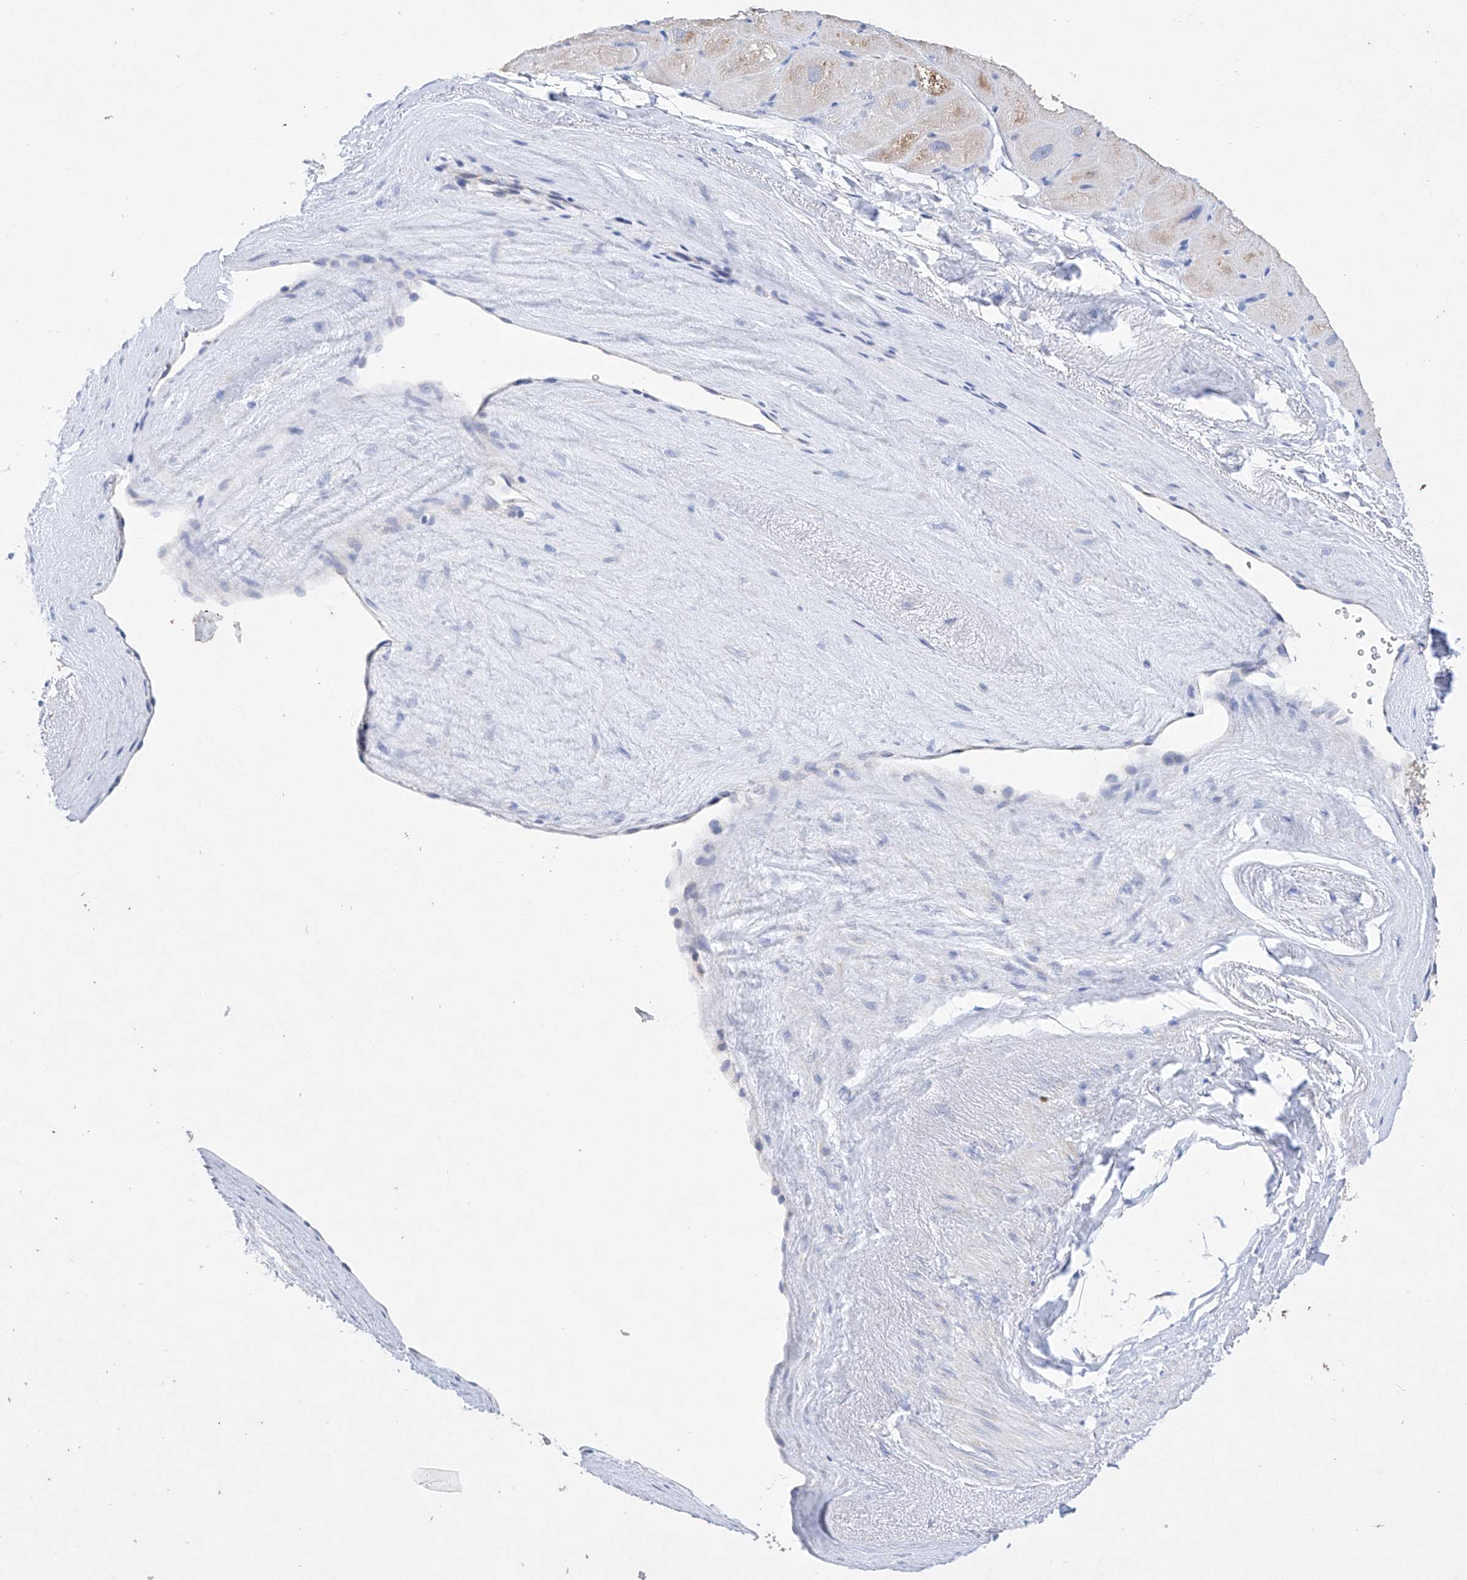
{"staining": {"intensity": "moderate", "quantity": "25%-75%", "location": "cytoplasmic/membranous"}, "tissue": "heart muscle", "cell_type": "Cardiomyocytes", "image_type": "normal", "snomed": [{"axis": "morphology", "description": "Normal tissue, NOS"}, {"axis": "topography", "description": "Heart"}], "caption": "Brown immunohistochemical staining in unremarkable heart muscle shows moderate cytoplasmic/membranous positivity in about 25%-75% of cardiomyocytes. Using DAB (3,3'-diaminobenzidine) (brown) and hematoxylin (blue) stains, captured at high magnification using brightfield microscopy.", "gene": "NRROS", "patient": {"sex": "male", "age": 50}}